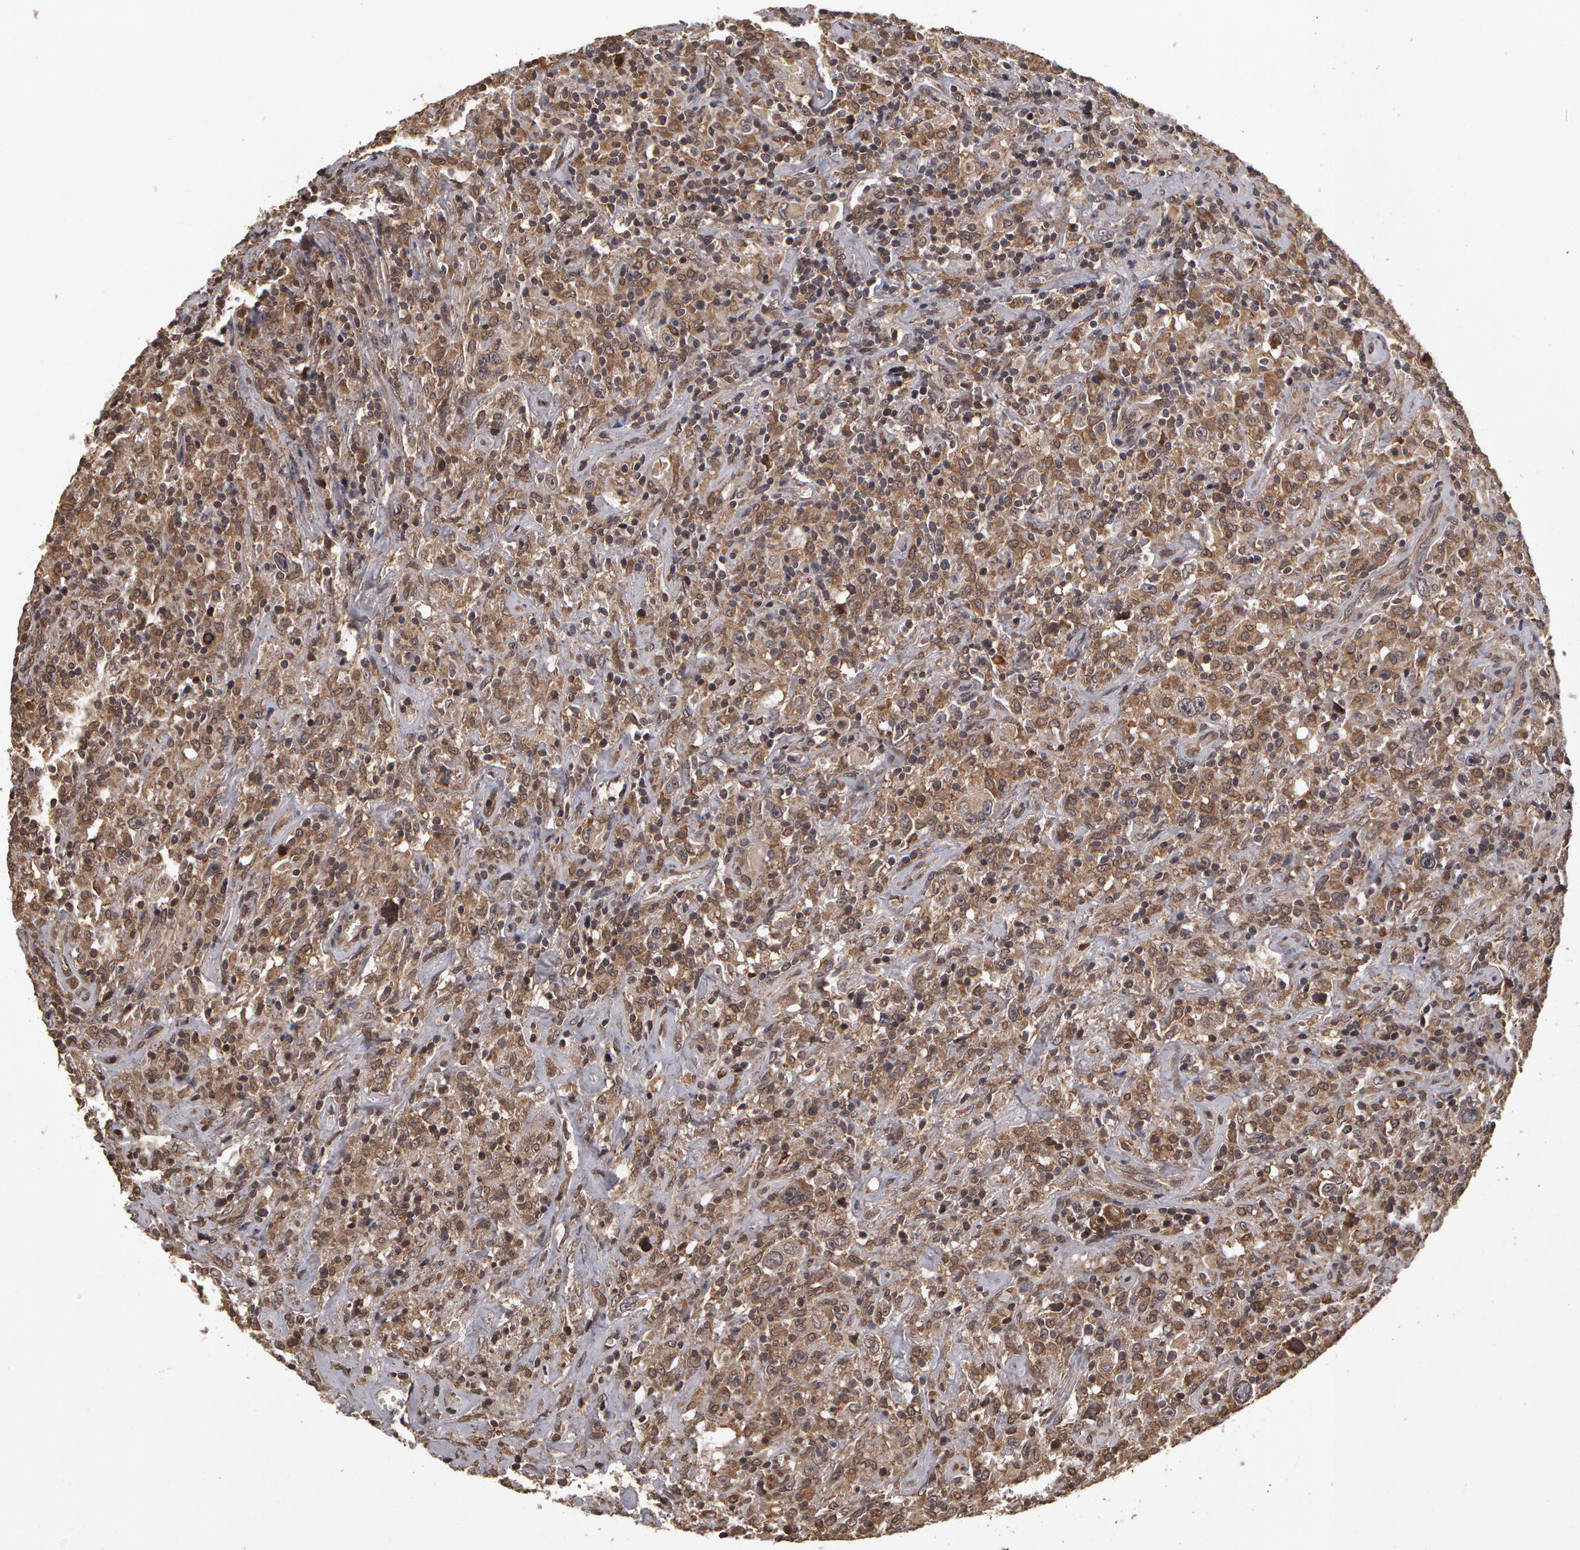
{"staining": {"intensity": "weak", "quantity": "25%-75%", "location": "cytoplasmic/membranous"}, "tissue": "lymphoma", "cell_type": "Tumor cells", "image_type": "cancer", "snomed": [{"axis": "morphology", "description": "Hodgkin's disease, NOS"}, {"axis": "topography", "description": "Lymph node"}], "caption": "Protein staining of Hodgkin's disease tissue demonstrates weak cytoplasmic/membranous staining in about 25%-75% of tumor cells.", "gene": "CALR", "patient": {"sex": "male", "age": 46}}